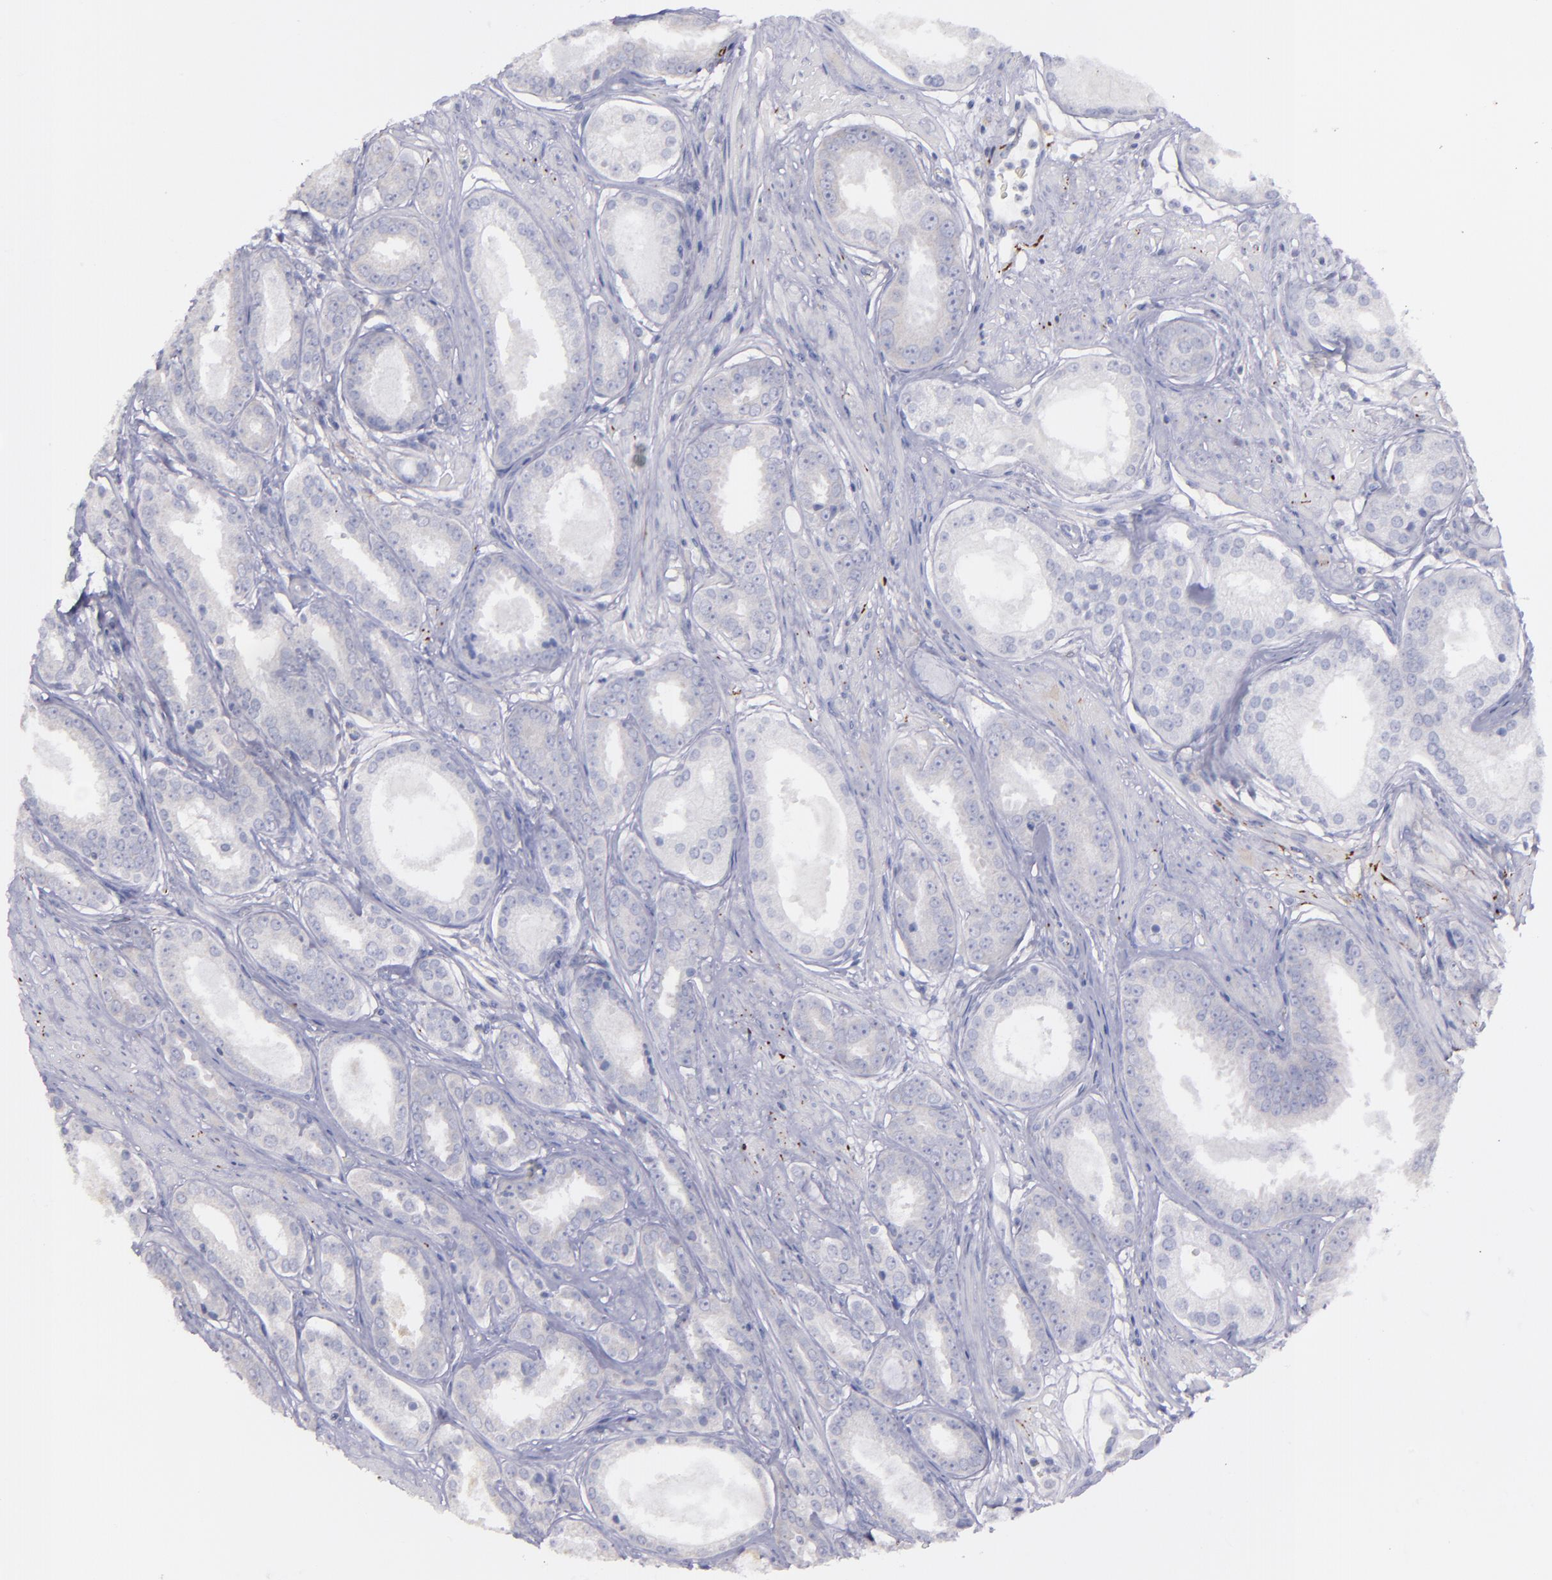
{"staining": {"intensity": "negative", "quantity": "none", "location": "none"}, "tissue": "prostate cancer", "cell_type": "Tumor cells", "image_type": "cancer", "snomed": [{"axis": "morphology", "description": "Adenocarcinoma, Medium grade"}, {"axis": "topography", "description": "Prostate"}], "caption": "Image shows no significant protein positivity in tumor cells of adenocarcinoma (medium-grade) (prostate).", "gene": "SNAP25", "patient": {"sex": "male", "age": 53}}